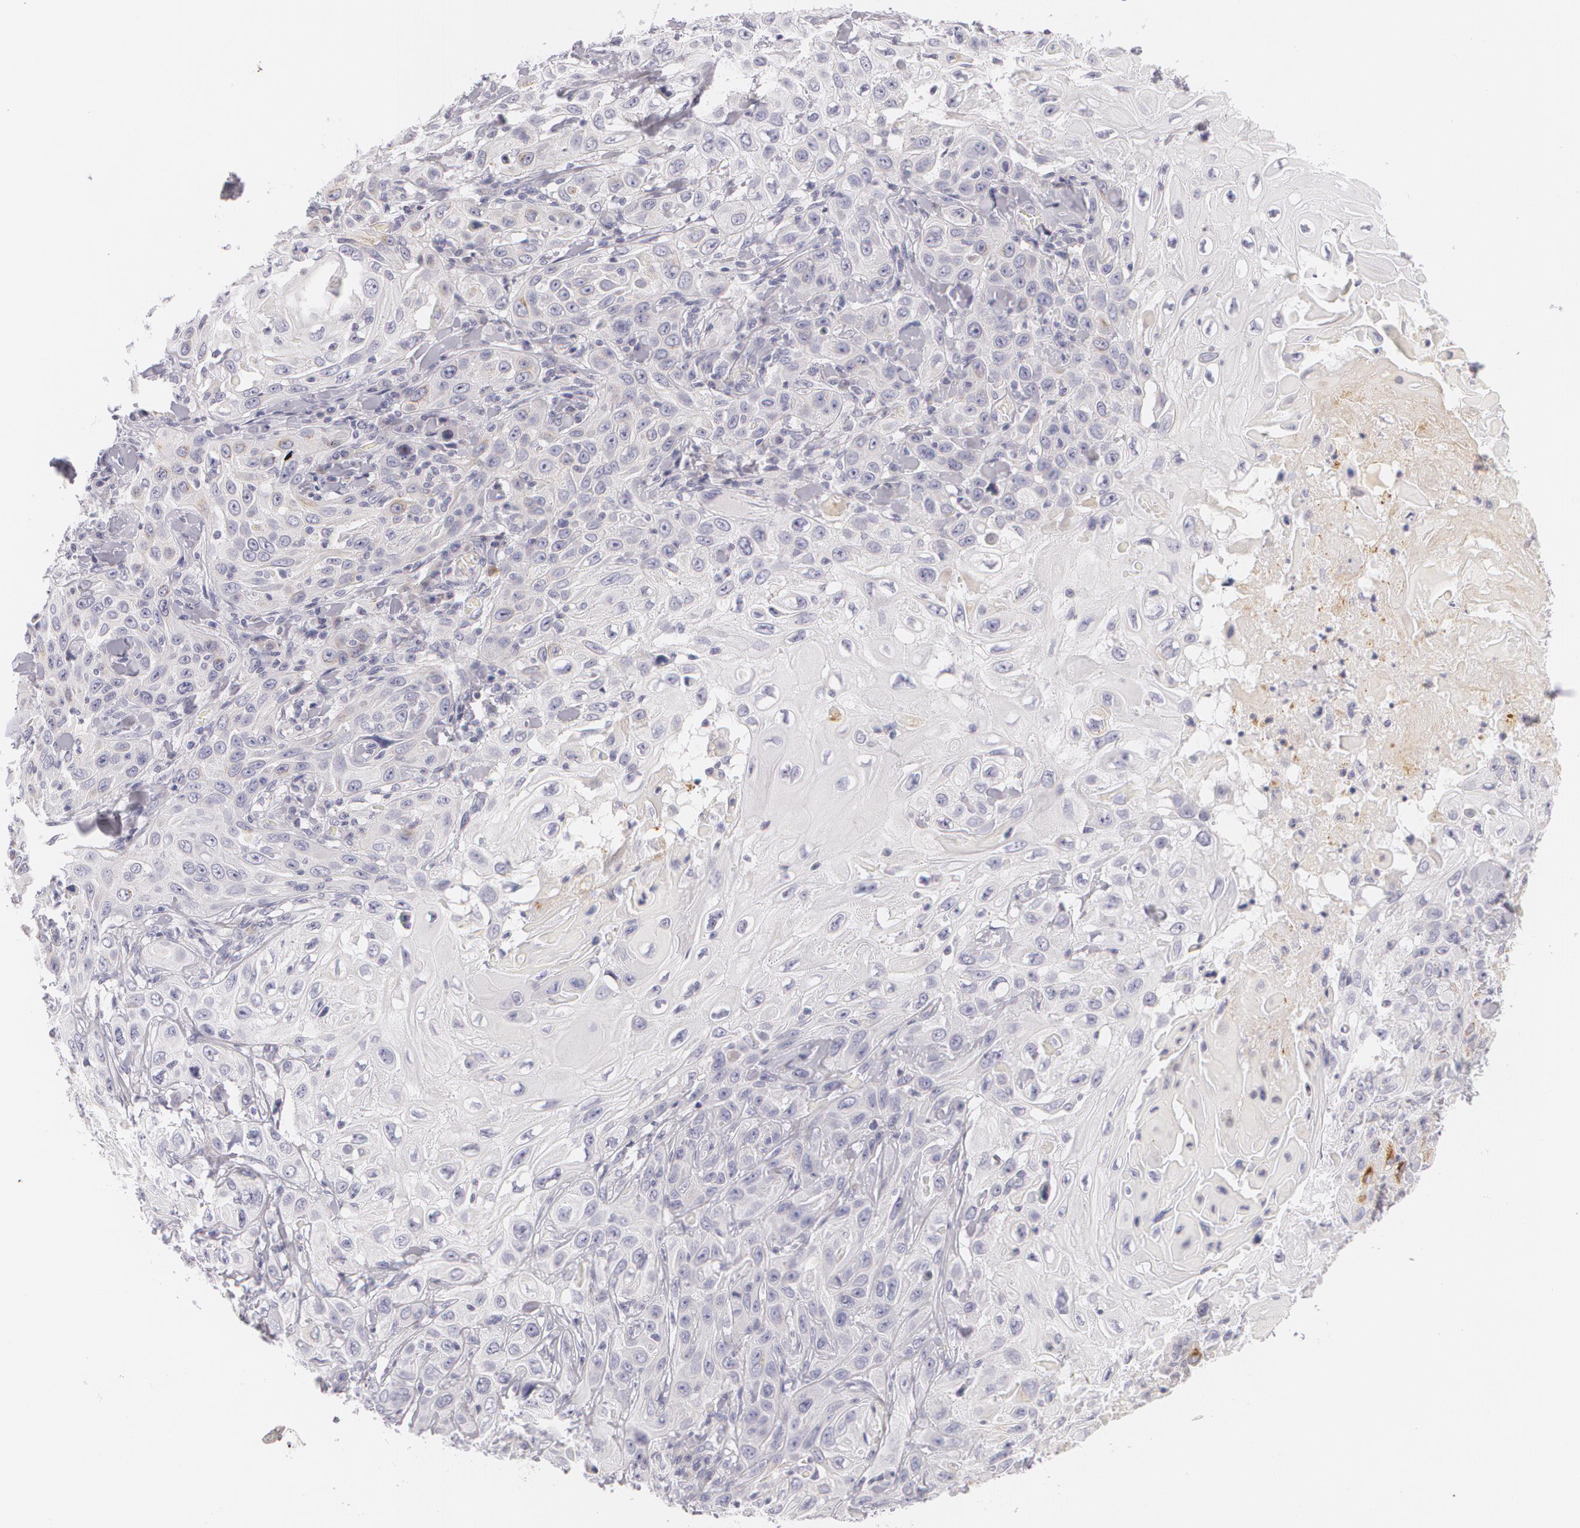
{"staining": {"intensity": "negative", "quantity": "none", "location": "none"}, "tissue": "skin cancer", "cell_type": "Tumor cells", "image_type": "cancer", "snomed": [{"axis": "morphology", "description": "Squamous cell carcinoma, NOS"}, {"axis": "topography", "description": "Skin"}], "caption": "Squamous cell carcinoma (skin) was stained to show a protein in brown. There is no significant positivity in tumor cells.", "gene": "FAM181A", "patient": {"sex": "male", "age": 84}}